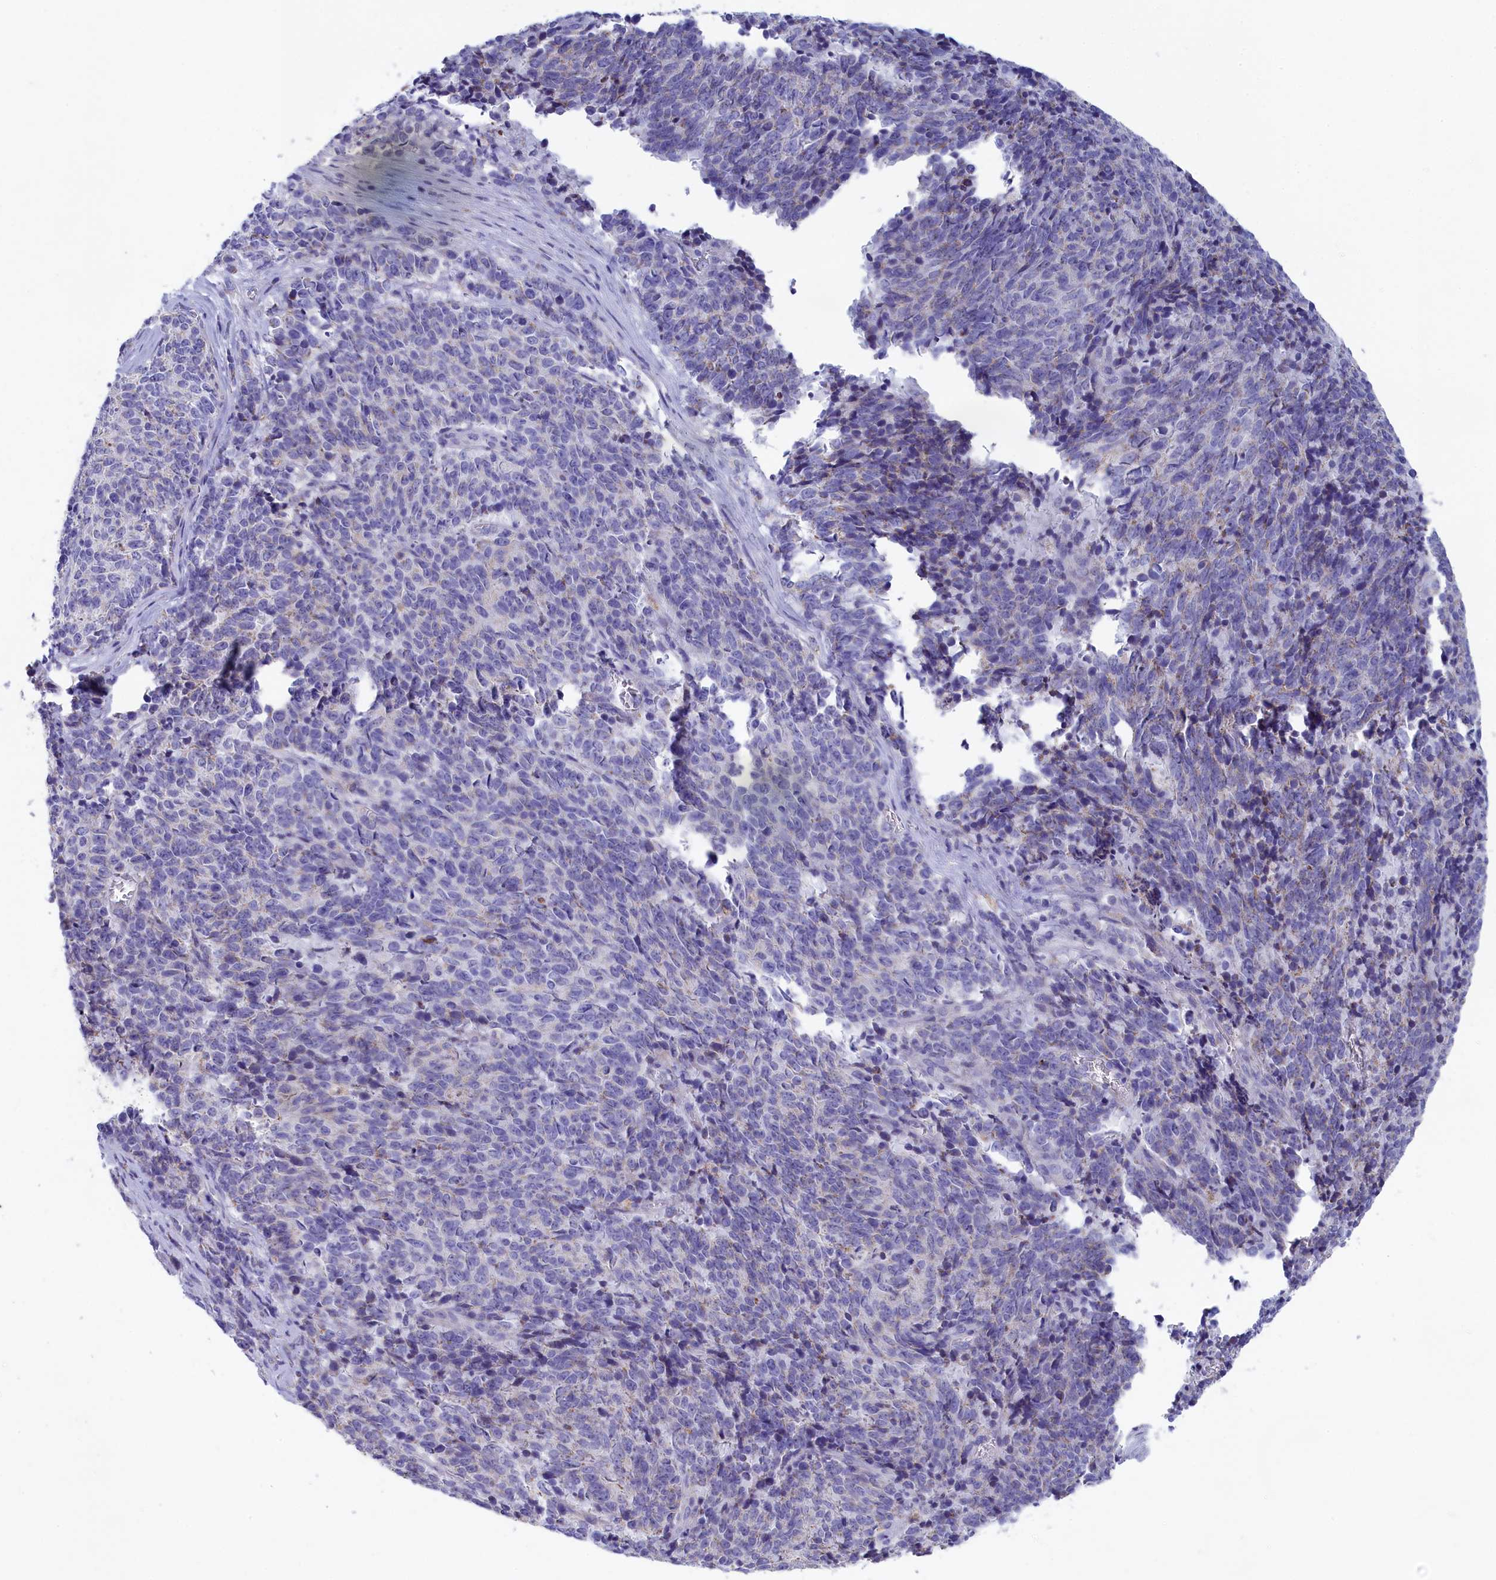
{"staining": {"intensity": "negative", "quantity": "none", "location": "none"}, "tissue": "cervical cancer", "cell_type": "Tumor cells", "image_type": "cancer", "snomed": [{"axis": "morphology", "description": "Squamous cell carcinoma, NOS"}, {"axis": "topography", "description": "Cervix"}], "caption": "High power microscopy micrograph of an immunohistochemistry (IHC) image of cervical squamous cell carcinoma, revealing no significant expression in tumor cells. (Stains: DAB immunohistochemistry with hematoxylin counter stain, Microscopy: brightfield microscopy at high magnification).", "gene": "PRDM12", "patient": {"sex": "female", "age": 29}}